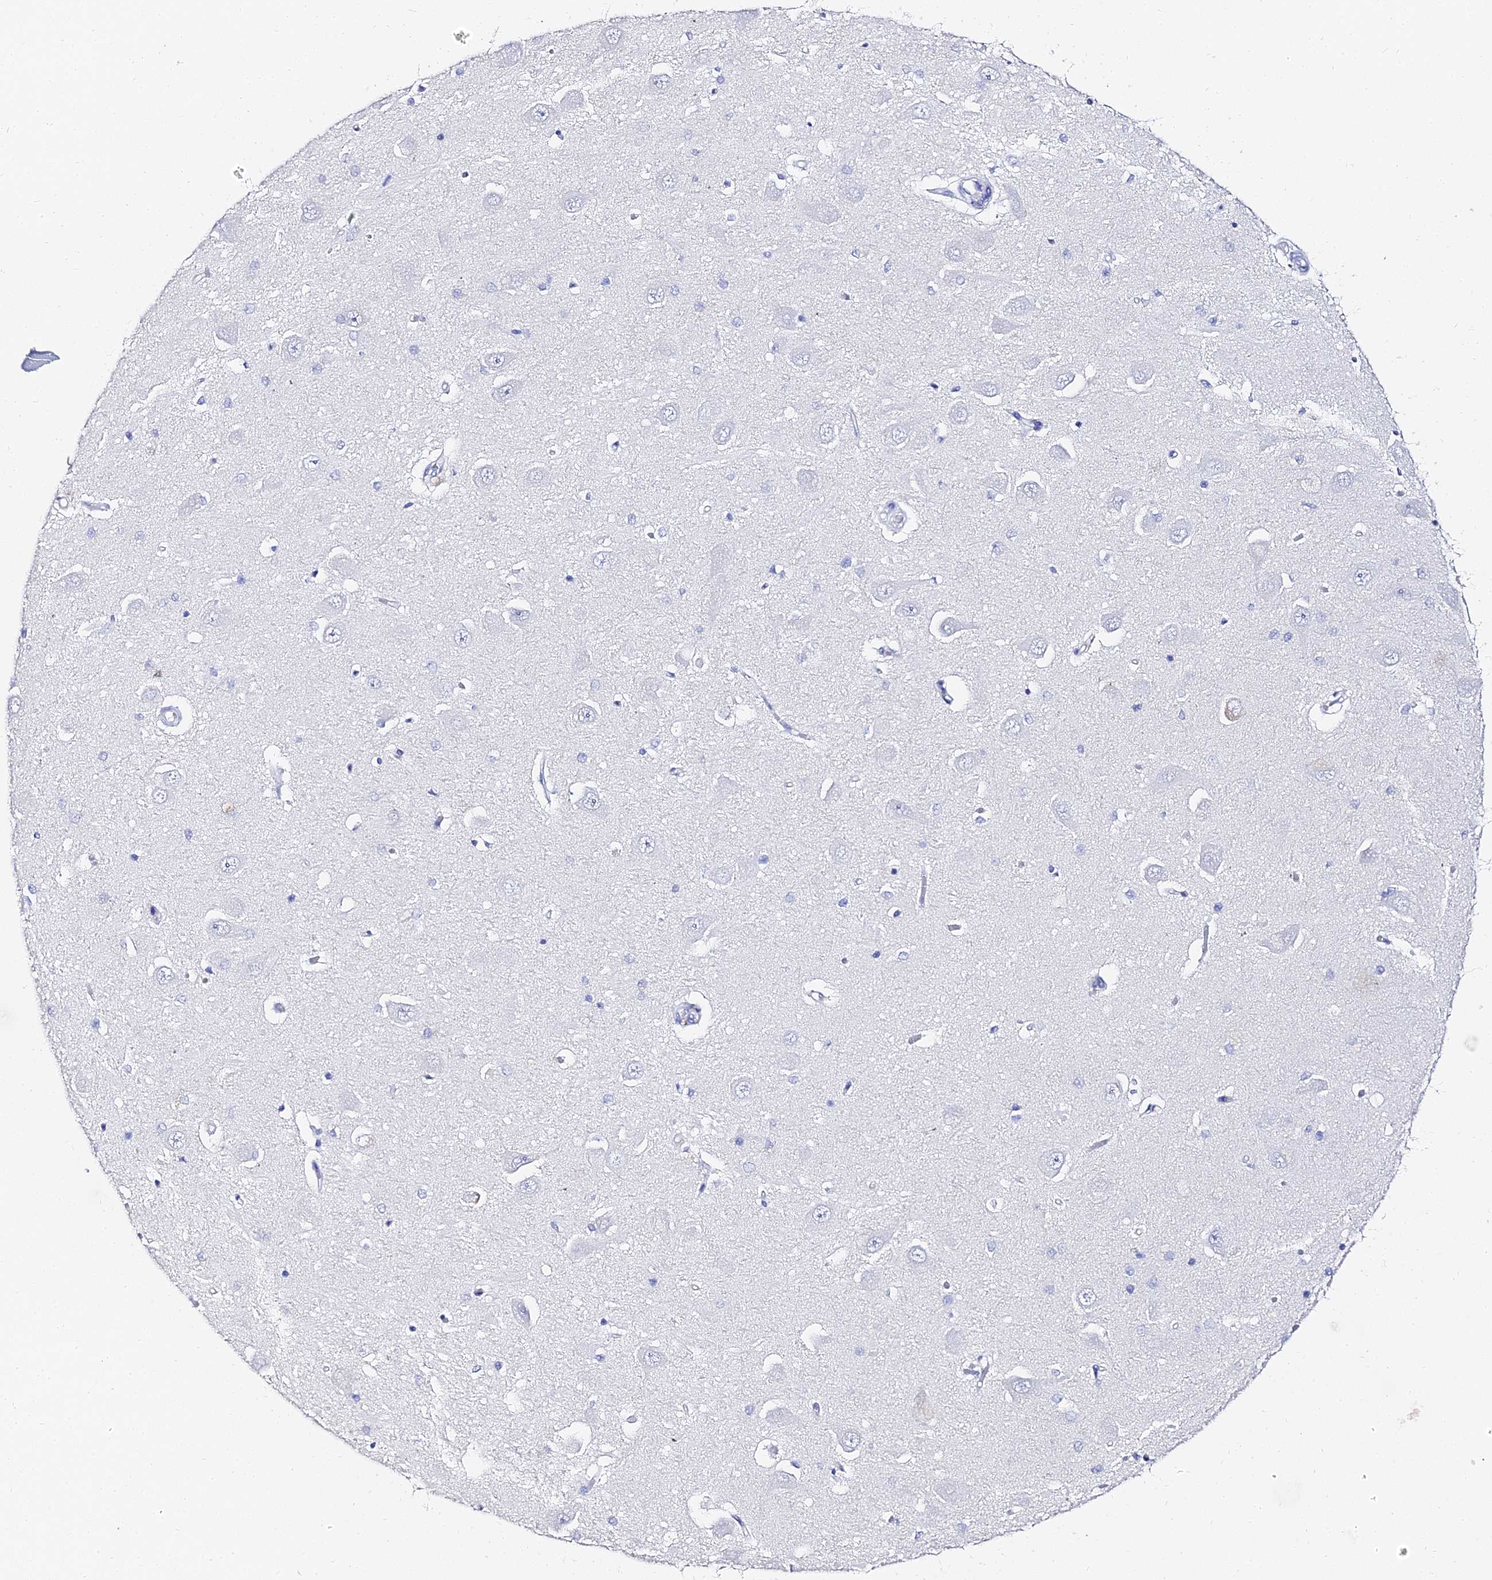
{"staining": {"intensity": "negative", "quantity": "none", "location": "none"}, "tissue": "hippocampus", "cell_type": "Glial cells", "image_type": "normal", "snomed": [{"axis": "morphology", "description": "Normal tissue, NOS"}, {"axis": "topography", "description": "Hippocampus"}], "caption": "DAB (3,3'-diaminobenzidine) immunohistochemical staining of benign human hippocampus demonstrates no significant positivity in glial cells. (DAB (3,3'-diaminobenzidine) immunohistochemistry with hematoxylin counter stain).", "gene": "KRT17", "patient": {"sex": "male", "age": 45}}